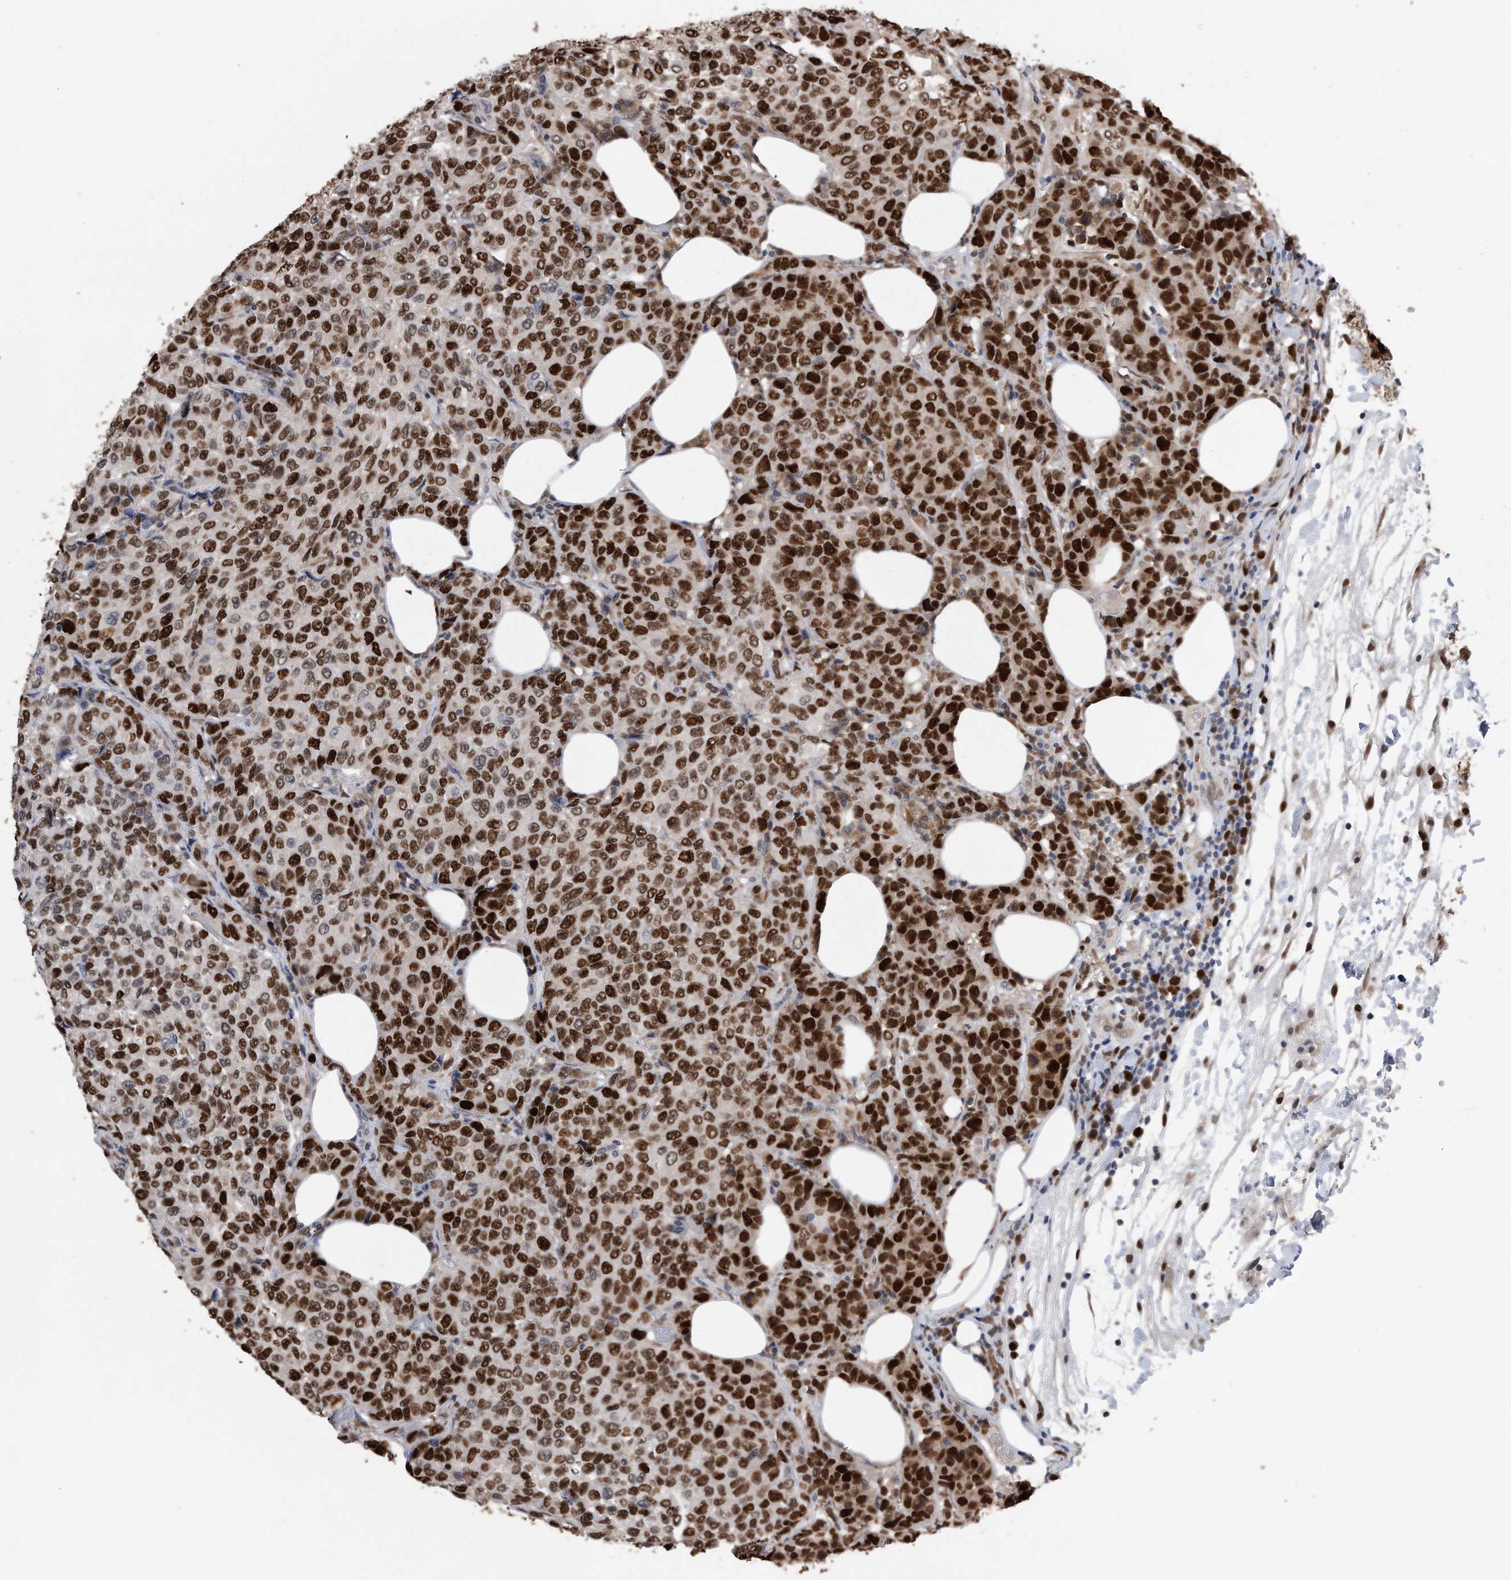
{"staining": {"intensity": "strong", "quantity": ">75%", "location": "nuclear"}, "tissue": "breast cancer", "cell_type": "Tumor cells", "image_type": "cancer", "snomed": [{"axis": "morphology", "description": "Duct carcinoma"}, {"axis": "topography", "description": "Breast"}], "caption": "IHC micrograph of neoplastic tissue: breast intraductal carcinoma stained using IHC shows high levels of strong protein expression localized specifically in the nuclear of tumor cells, appearing as a nuclear brown color.", "gene": "PCNA", "patient": {"sex": "female", "age": 55}}